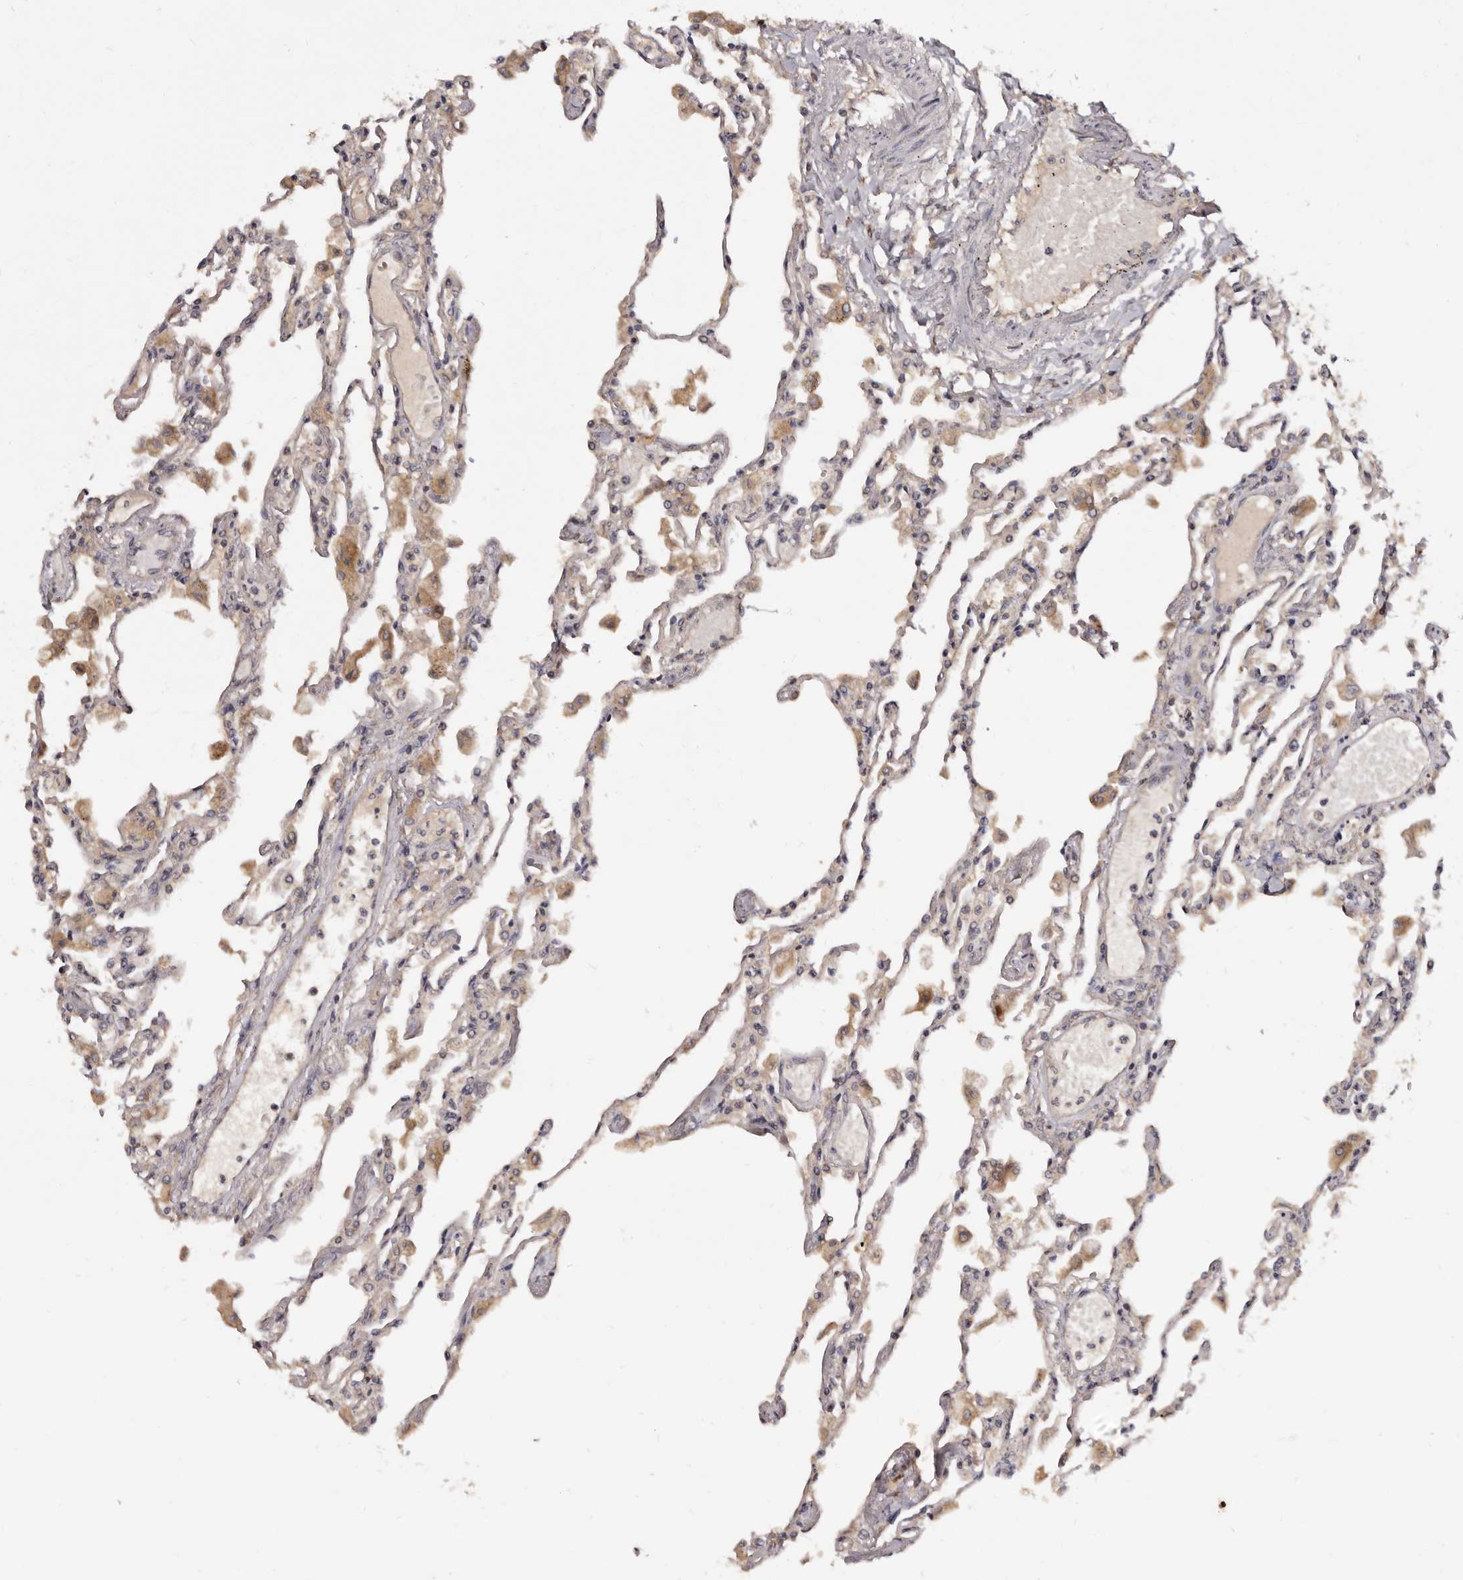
{"staining": {"intensity": "weak", "quantity": "25%-75%", "location": "cytoplasmic/membranous"}, "tissue": "lung", "cell_type": "Alveolar cells", "image_type": "normal", "snomed": [{"axis": "morphology", "description": "Normal tissue, NOS"}, {"axis": "topography", "description": "Bronchus"}, {"axis": "topography", "description": "Lung"}], "caption": "This micrograph displays IHC staining of normal lung, with low weak cytoplasmic/membranous positivity in approximately 25%-75% of alveolar cells.", "gene": "INAVA", "patient": {"sex": "female", "age": 49}}